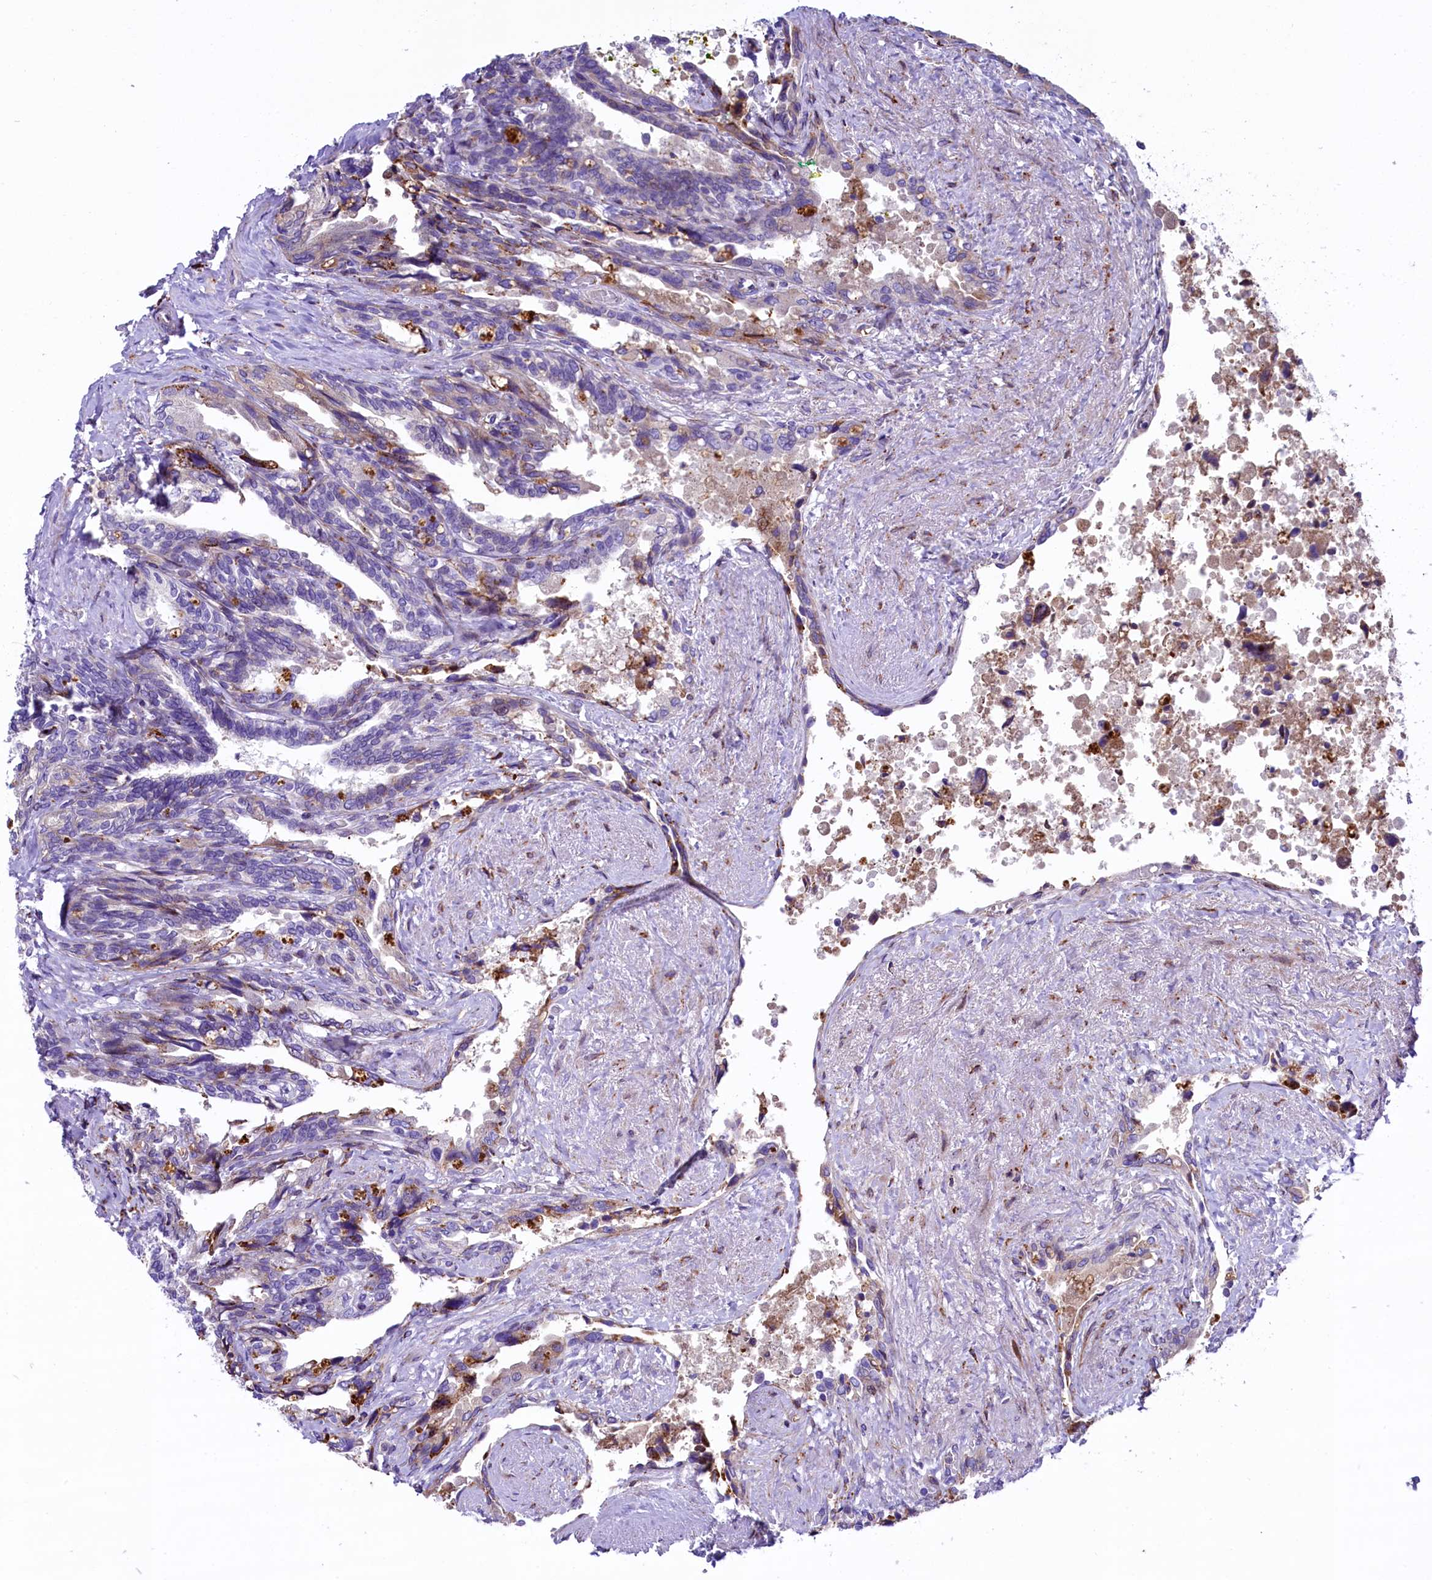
{"staining": {"intensity": "negative", "quantity": "none", "location": "none"}, "tissue": "seminal vesicle", "cell_type": "Glandular cells", "image_type": "normal", "snomed": [{"axis": "morphology", "description": "Normal tissue, NOS"}, {"axis": "topography", "description": "Seminal veicle"}, {"axis": "topography", "description": "Peripheral nerve tissue"}], "caption": "A micrograph of seminal vesicle stained for a protein reveals no brown staining in glandular cells. (Stains: DAB (3,3'-diaminobenzidine) immunohistochemistry with hematoxylin counter stain, Microscopy: brightfield microscopy at high magnification).", "gene": "CMTR2", "patient": {"sex": "male", "age": 60}}